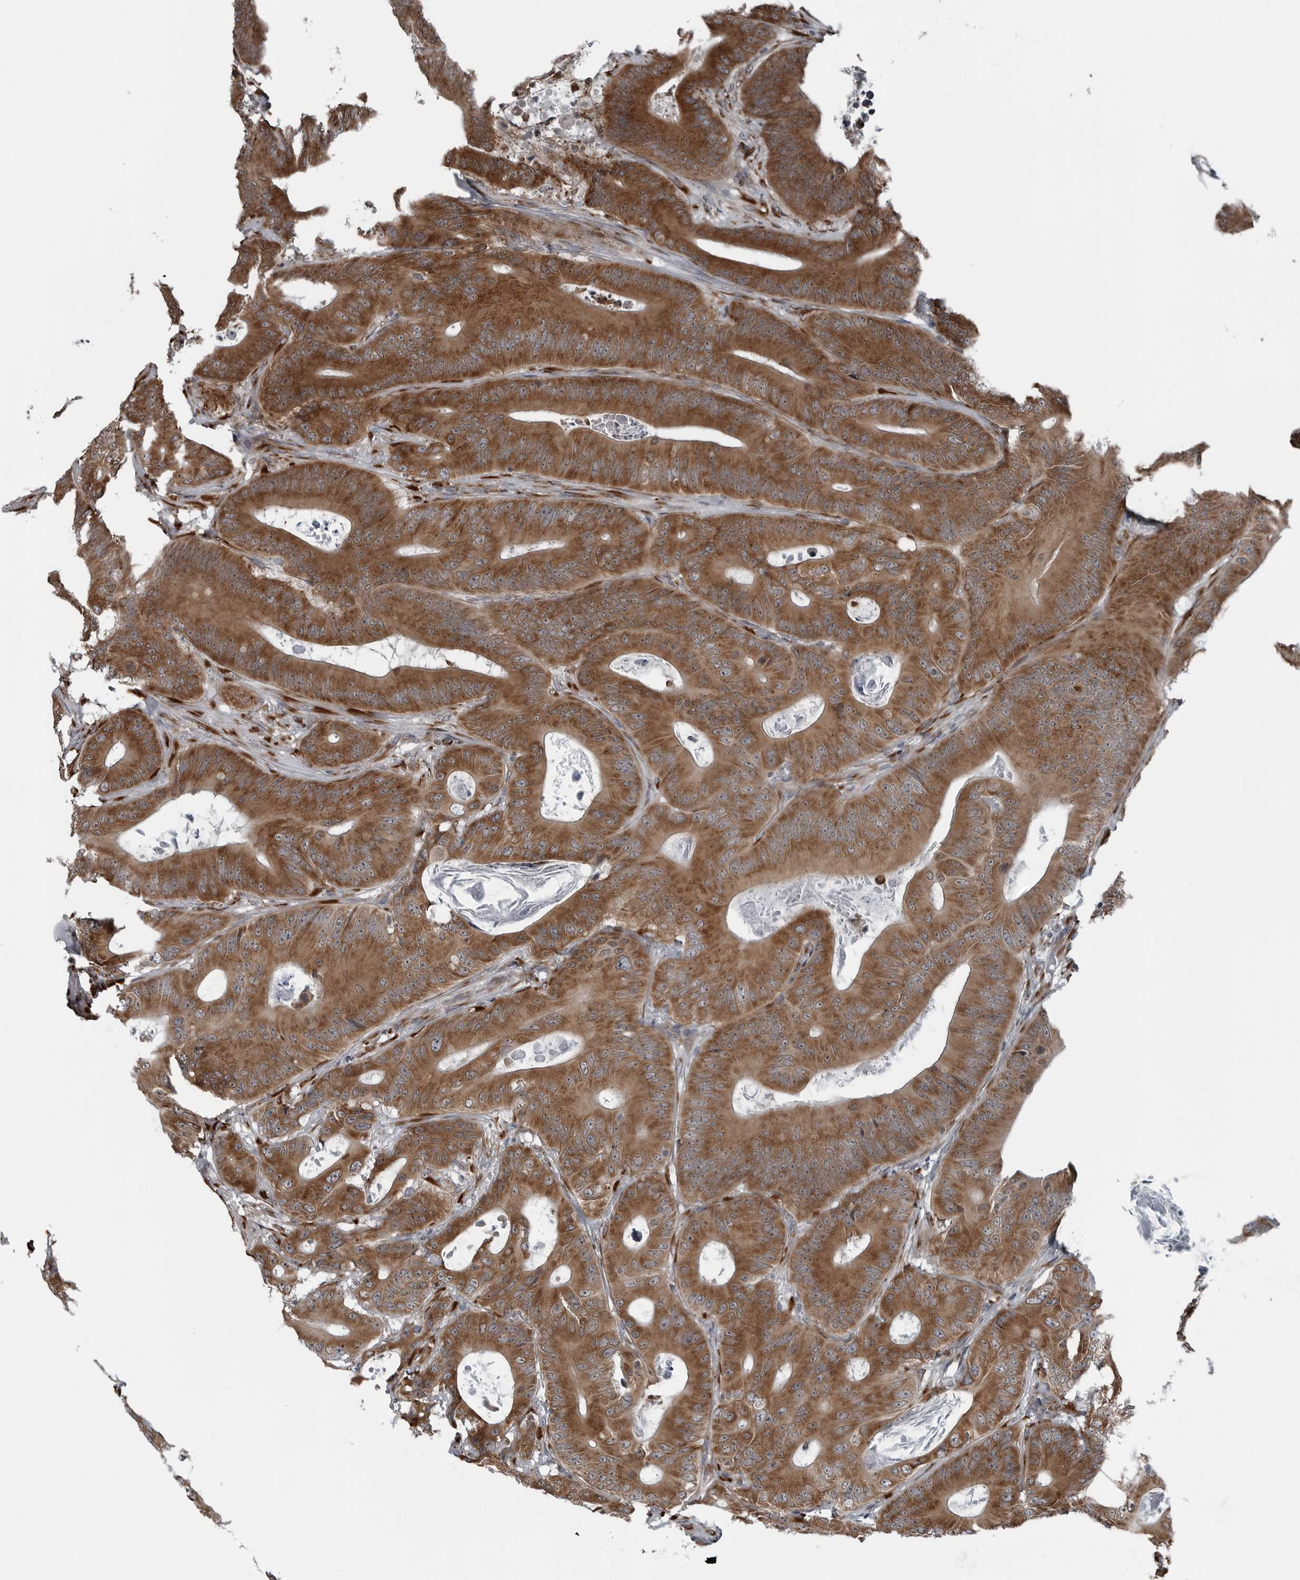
{"staining": {"intensity": "strong", "quantity": ">75%", "location": "cytoplasmic/membranous"}, "tissue": "colorectal cancer", "cell_type": "Tumor cells", "image_type": "cancer", "snomed": [{"axis": "morphology", "description": "Adenocarcinoma, NOS"}, {"axis": "topography", "description": "Colon"}], "caption": "Immunohistochemistry of human colorectal cancer (adenocarcinoma) demonstrates high levels of strong cytoplasmic/membranous expression in about >75% of tumor cells.", "gene": "CEP85", "patient": {"sex": "male", "age": 83}}